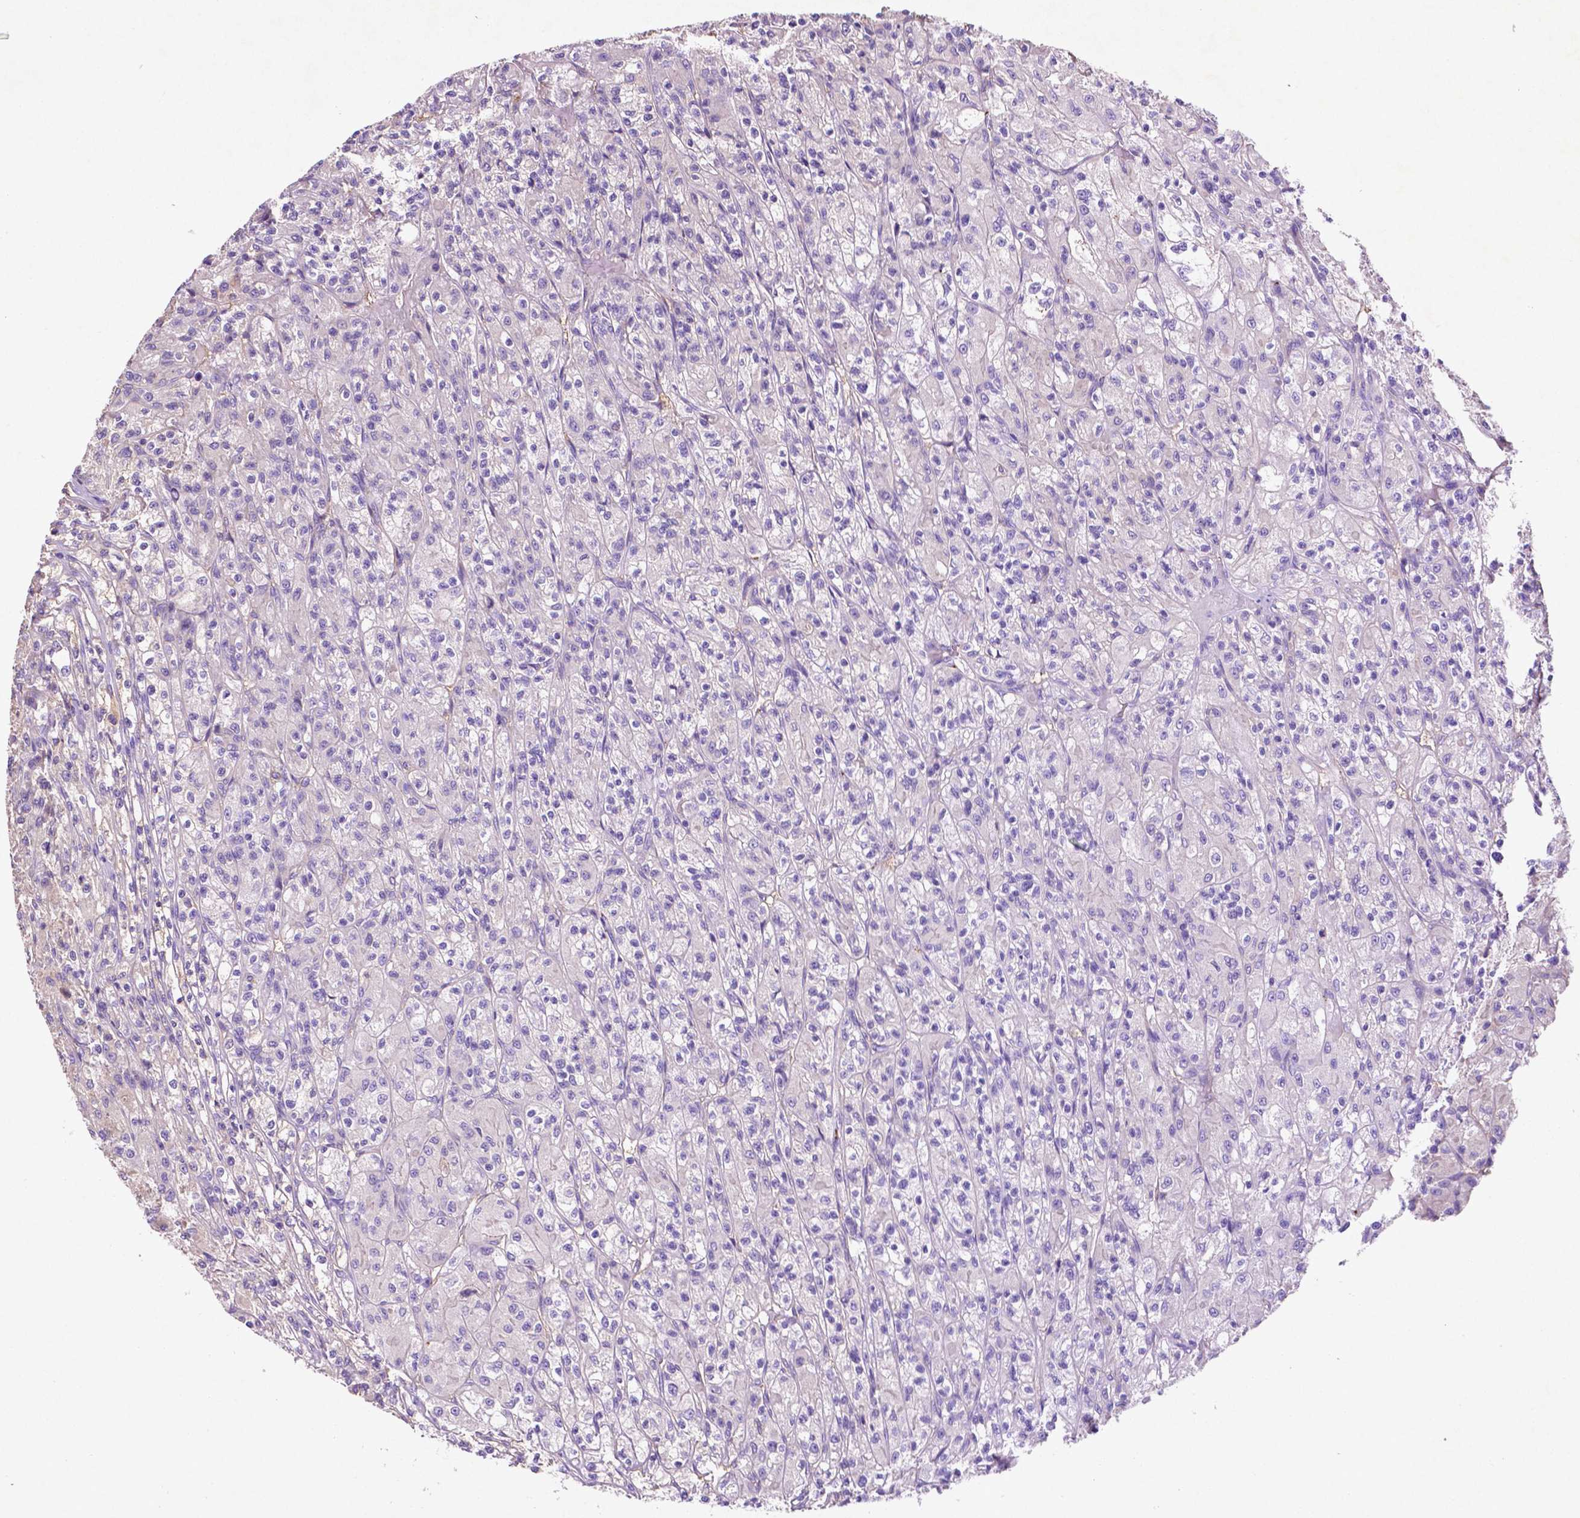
{"staining": {"intensity": "negative", "quantity": "none", "location": "none"}, "tissue": "renal cancer", "cell_type": "Tumor cells", "image_type": "cancer", "snomed": [{"axis": "morphology", "description": "Adenocarcinoma, NOS"}, {"axis": "topography", "description": "Kidney"}], "caption": "DAB immunohistochemical staining of renal cancer (adenocarcinoma) displays no significant expression in tumor cells.", "gene": "GDPD5", "patient": {"sex": "female", "age": 70}}